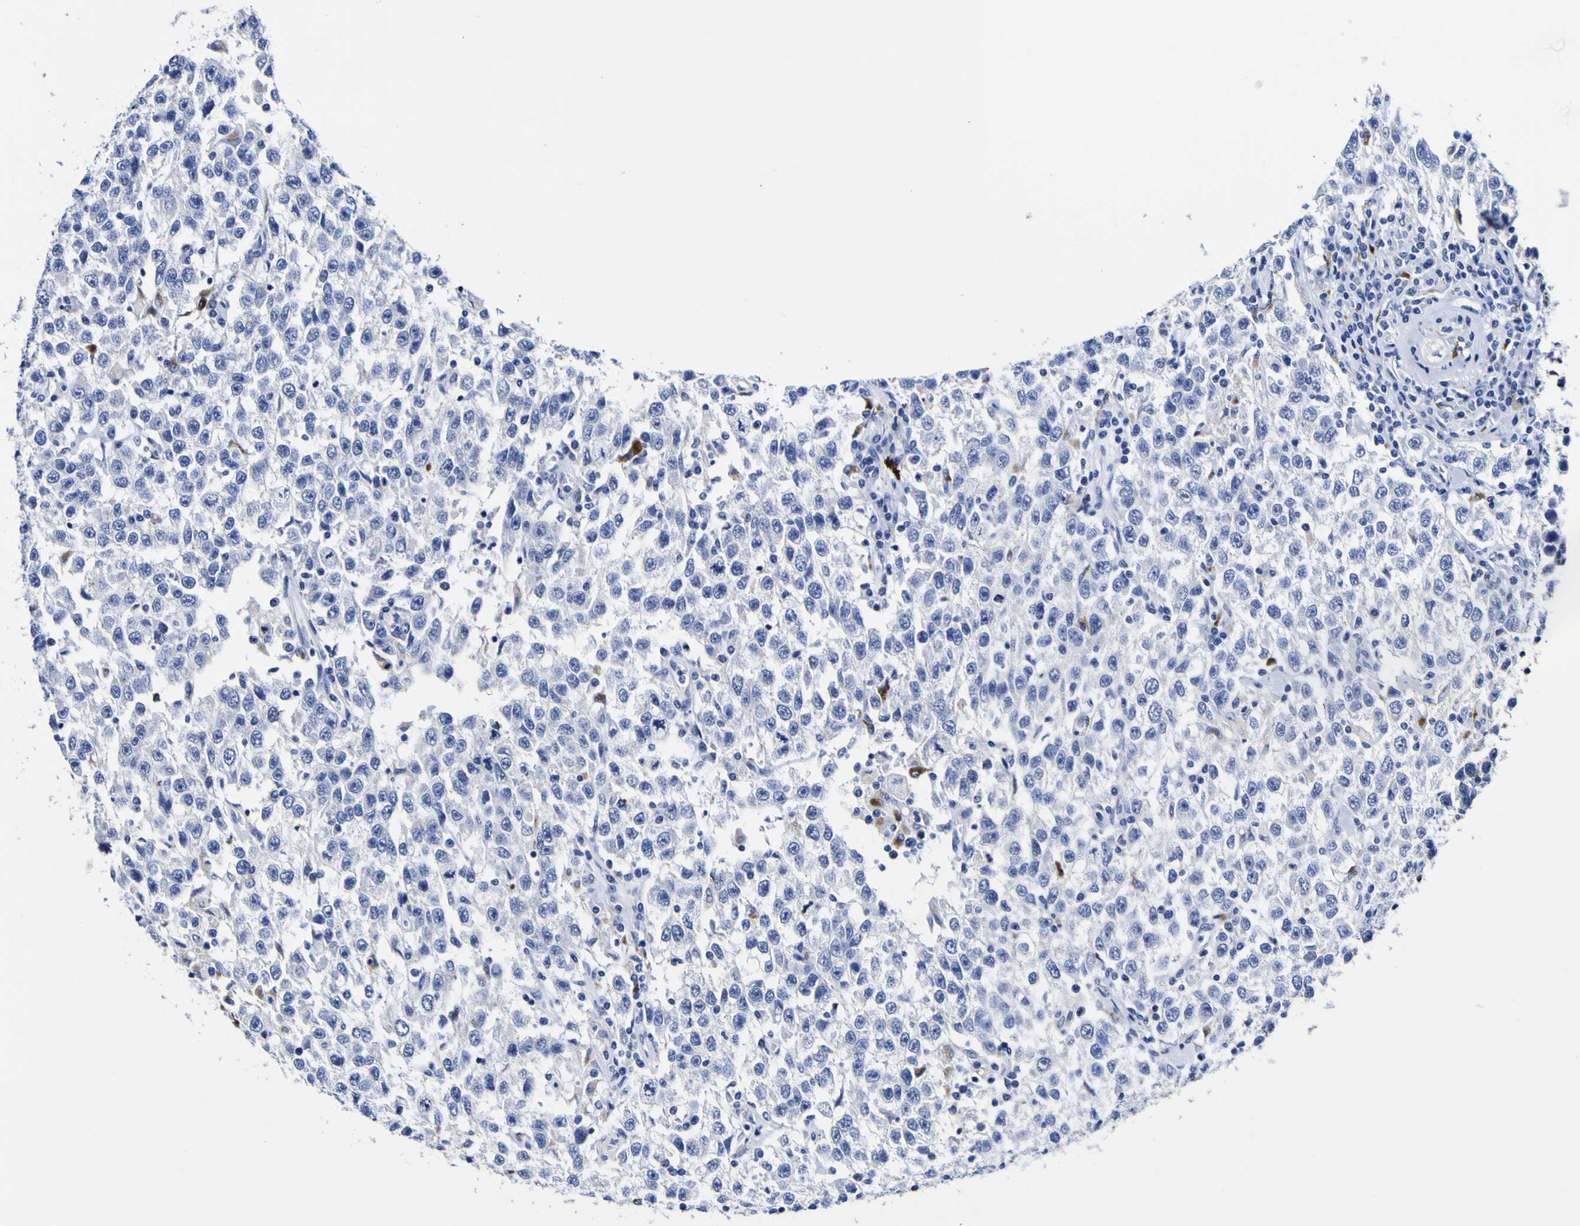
{"staining": {"intensity": "negative", "quantity": "none", "location": "none"}, "tissue": "testis cancer", "cell_type": "Tumor cells", "image_type": "cancer", "snomed": [{"axis": "morphology", "description": "Seminoma, NOS"}, {"axis": "topography", "description": "Testis"}], "caption": "A high-resolution photomicrograph shows IHC staining of testis seminoma, which shows no significant expression in tumor cells.", "gene": "HLA-DQA1", "patient": {"sex": "male", "age": 41}}